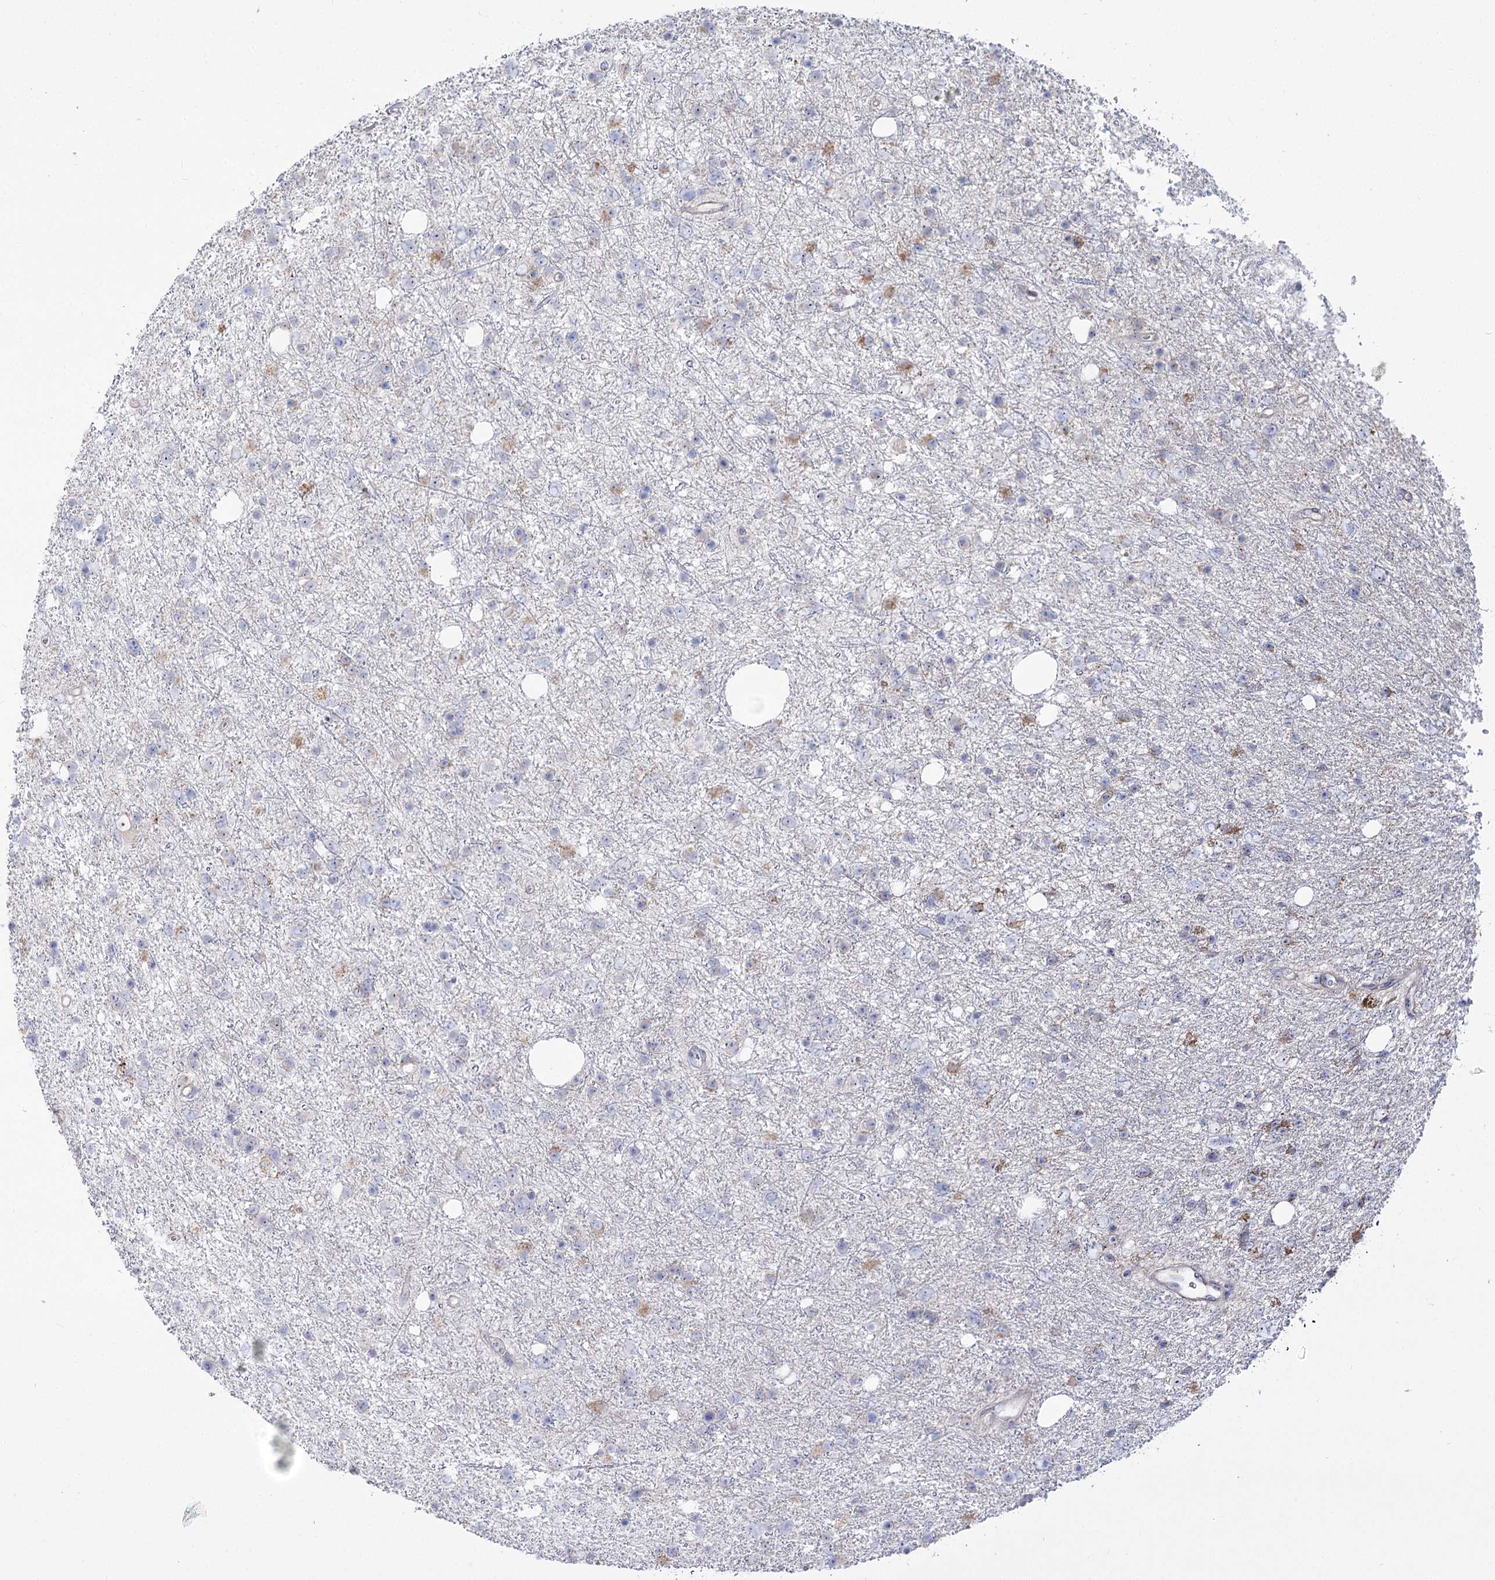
{"staining": {"intensity": "negative", "quantity": "none", "location": "none"}, "tissue": "glioma", "cell_type": "Tumor cells", "image_type": "cancer", "snomed": [{"axis": "morphology", "description": "Glioma, malignant, Low grade"}, {"axis": "topography", "description": "Cerebral cortex"}], "caption": "This is a micrograph of IHC staining of glioma, which shows no staining in tumor cells.", "gene": "SUOX", "patient": {"sex": "female", "age": 39}}